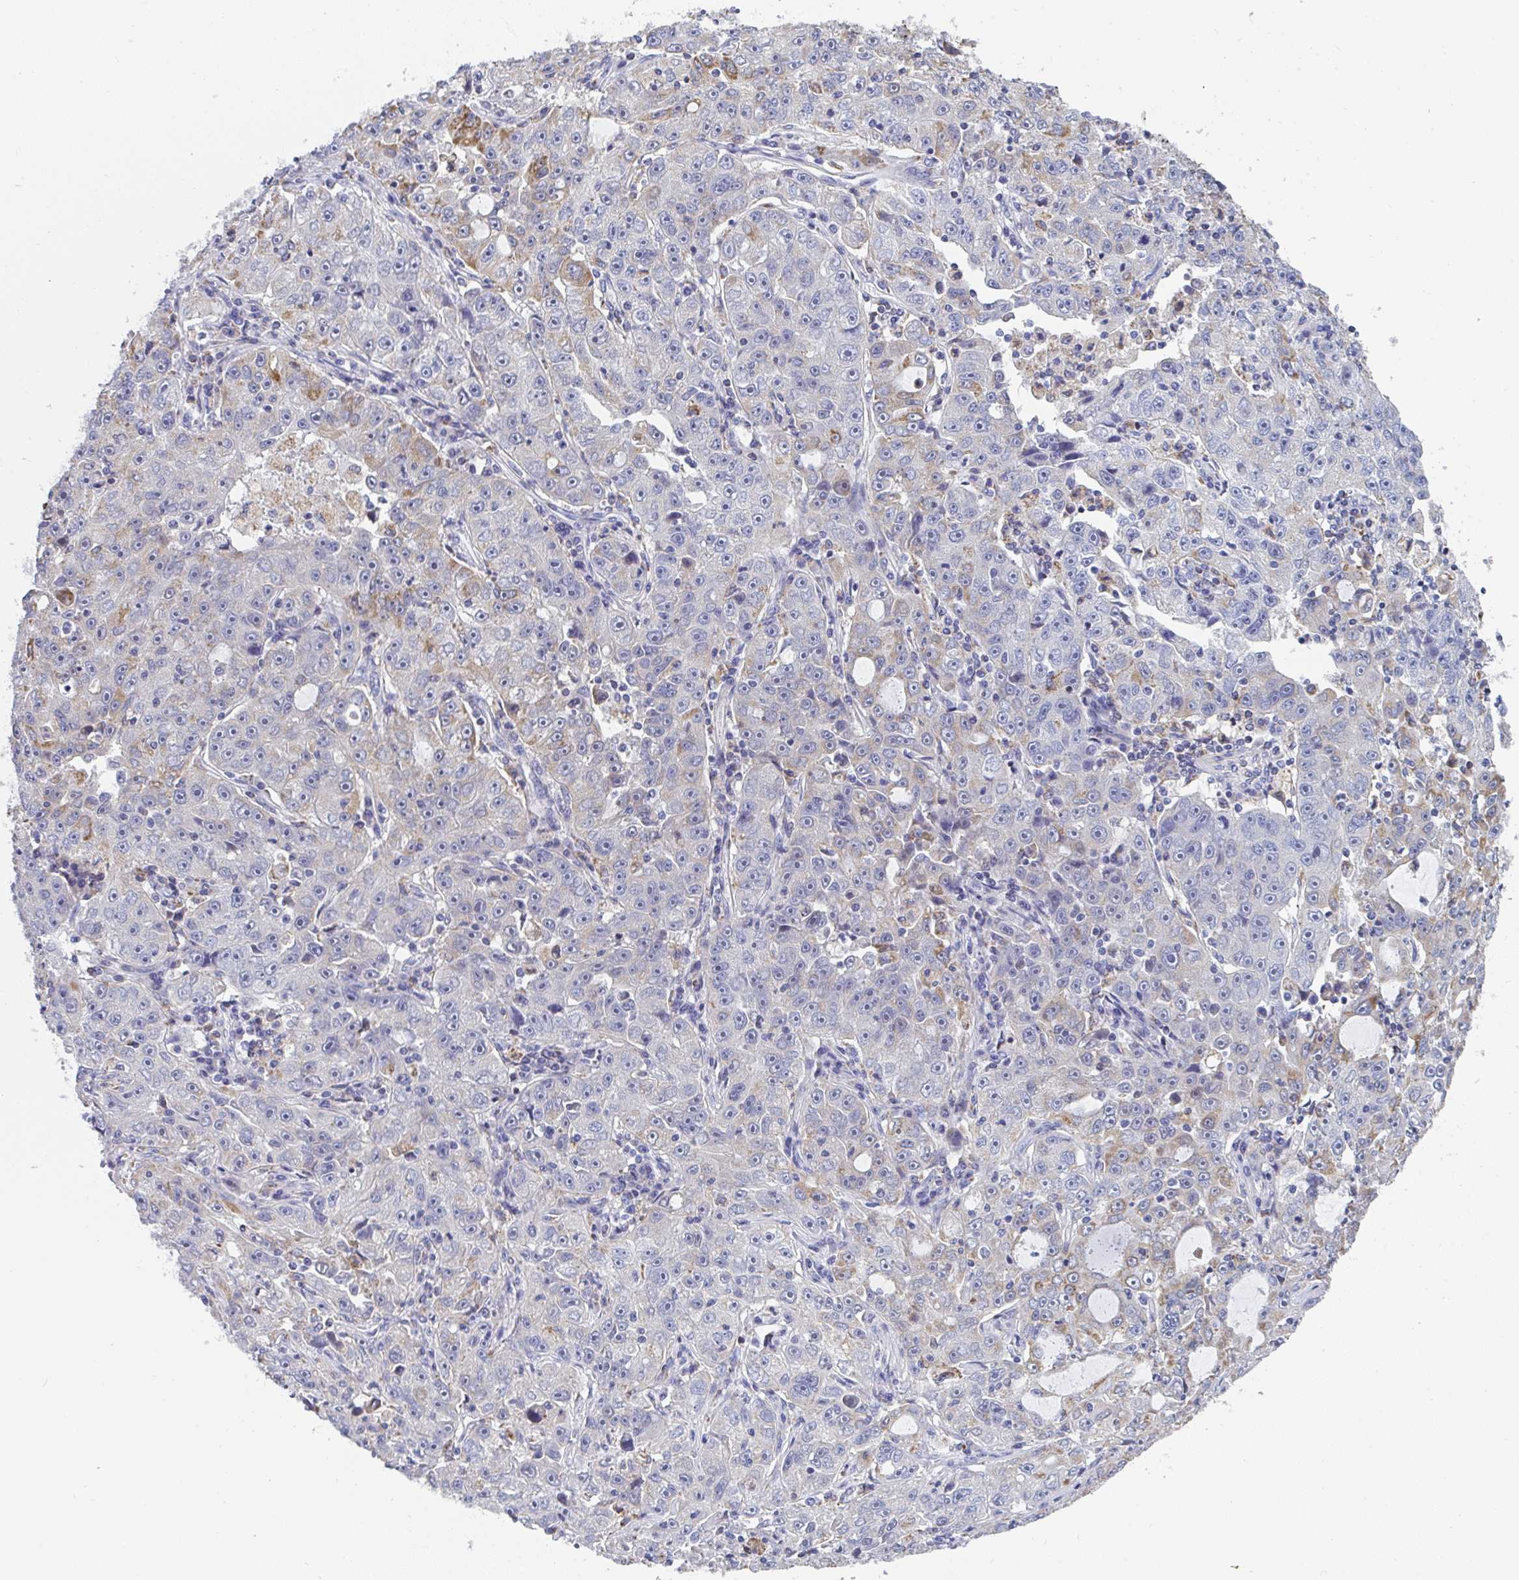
{"staining": {"intensity": "moderate", "quantity": "<25%", "location": "cytoplasmic/membranous"}, "tissue": "lung cancer", "cell_type": "Tumor cells", "image_type": "cancer", "snomed": [{"axis": "morphology", "description": "Normal morphology"}, {"axis": "morphology", "description": "Adenocarcinoma, NOS"}, {"axis": "topography", "description": "Lymph node"}, {"axis": "topography", "description": "Lung"}], "caption": "A histopathology image of human lung cancer (adenocarcinoma) stained for a protein demonstrates moderate cytoplasmic/membranous brown staining in tumor cells.", "gene": "MGAM2", "patient": {"sex": "female", "age": 57}}